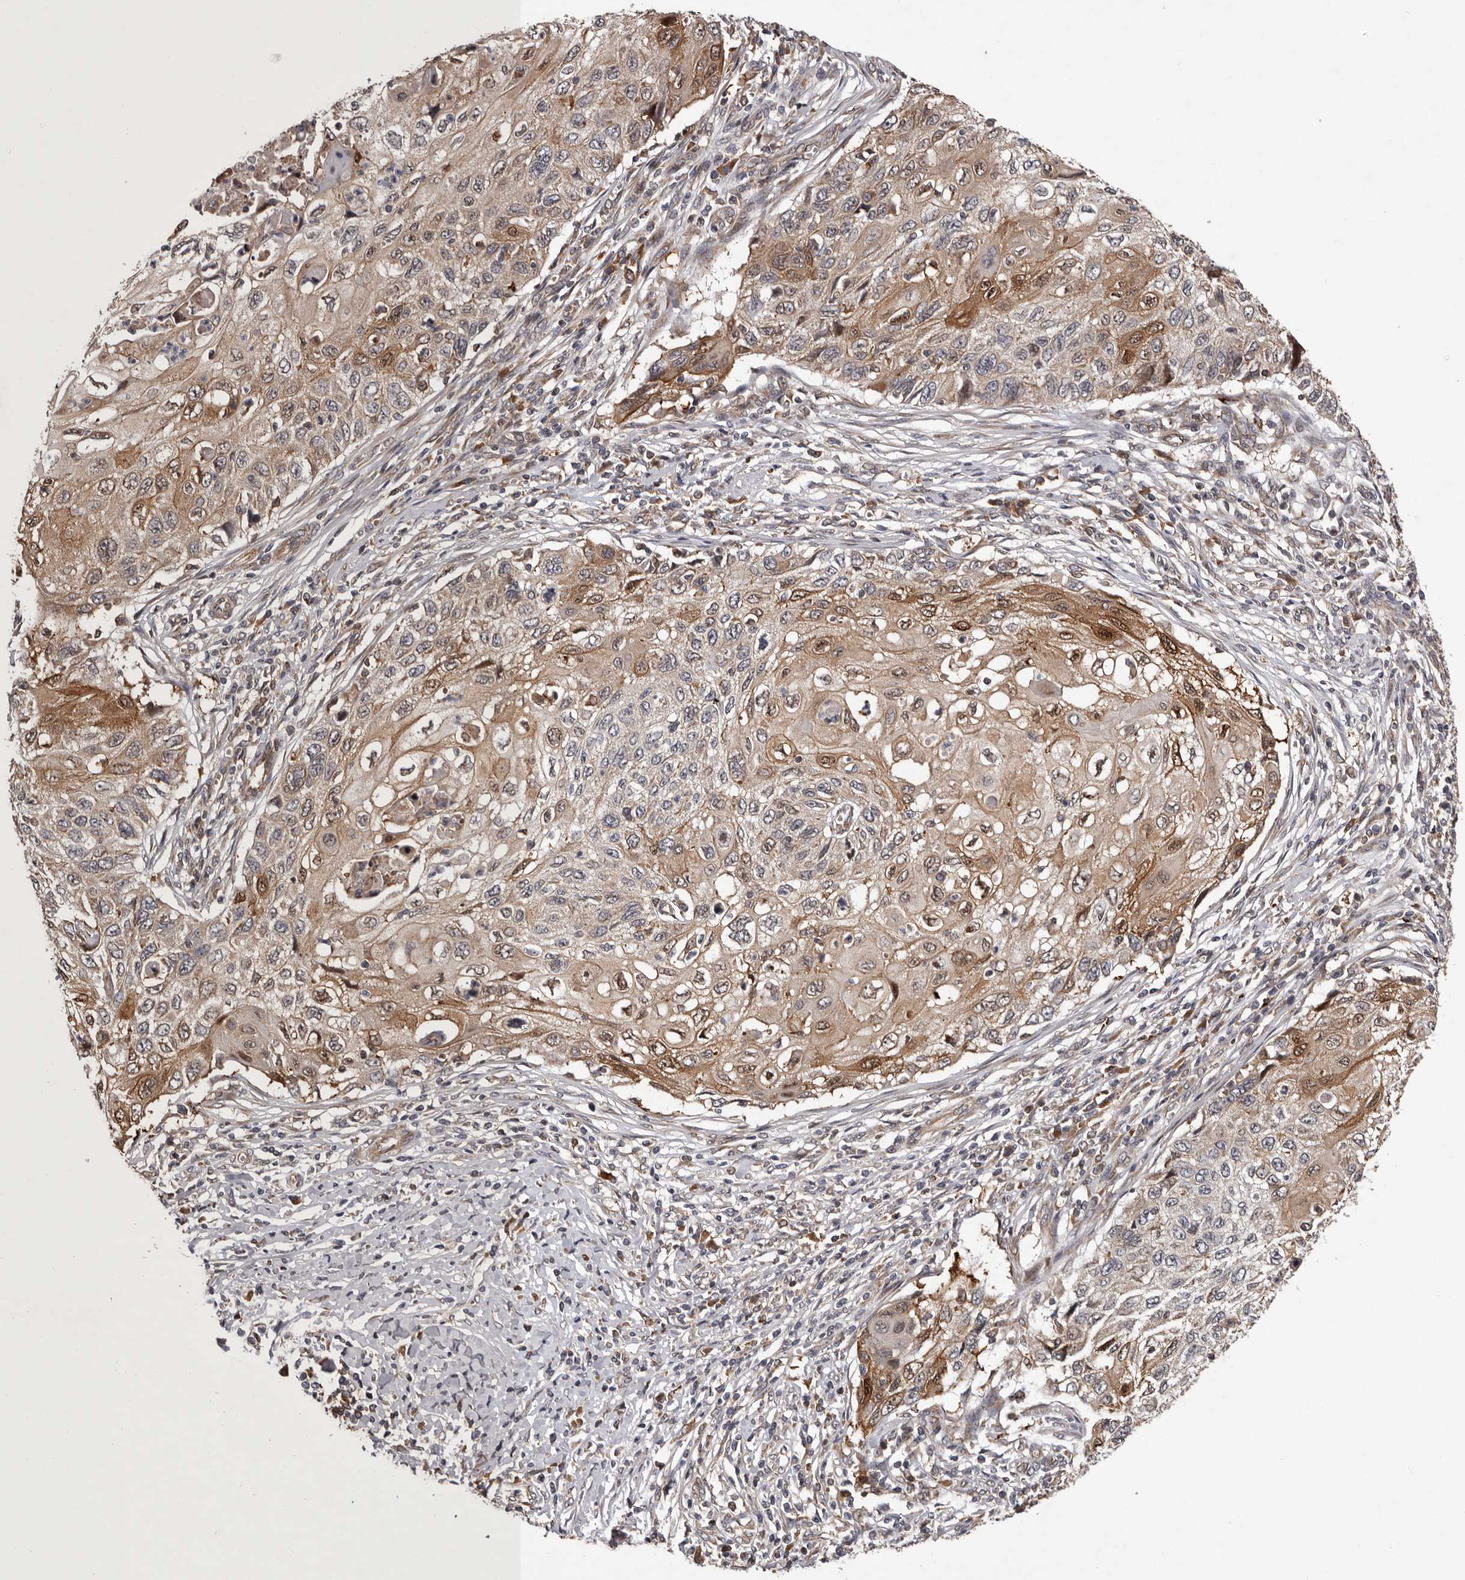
{"staining": {"intensity": "moderate", "quantity": ">75%", "location": "cytoplasmic/membranous,nuclear"}, "tissue": "cervical cancer", "cell_type": "Tumor cells", "image_type": "cancer", "snomed": [{"axis": "morphology", "description": "Squamous cell carcinoma, NOS"}, {"axis": "topography", "description": "Cervix"}], "caption": "Immunohistochemical staining of cervical cancer (squamous cell carcinoma) demonstrates medium levels of moderate cytoplasmic/membranous and nuclear expression in about >75% of tumor cells.", "gene": "GADD45B", "patient": {"sex": "female", "age": 70}}